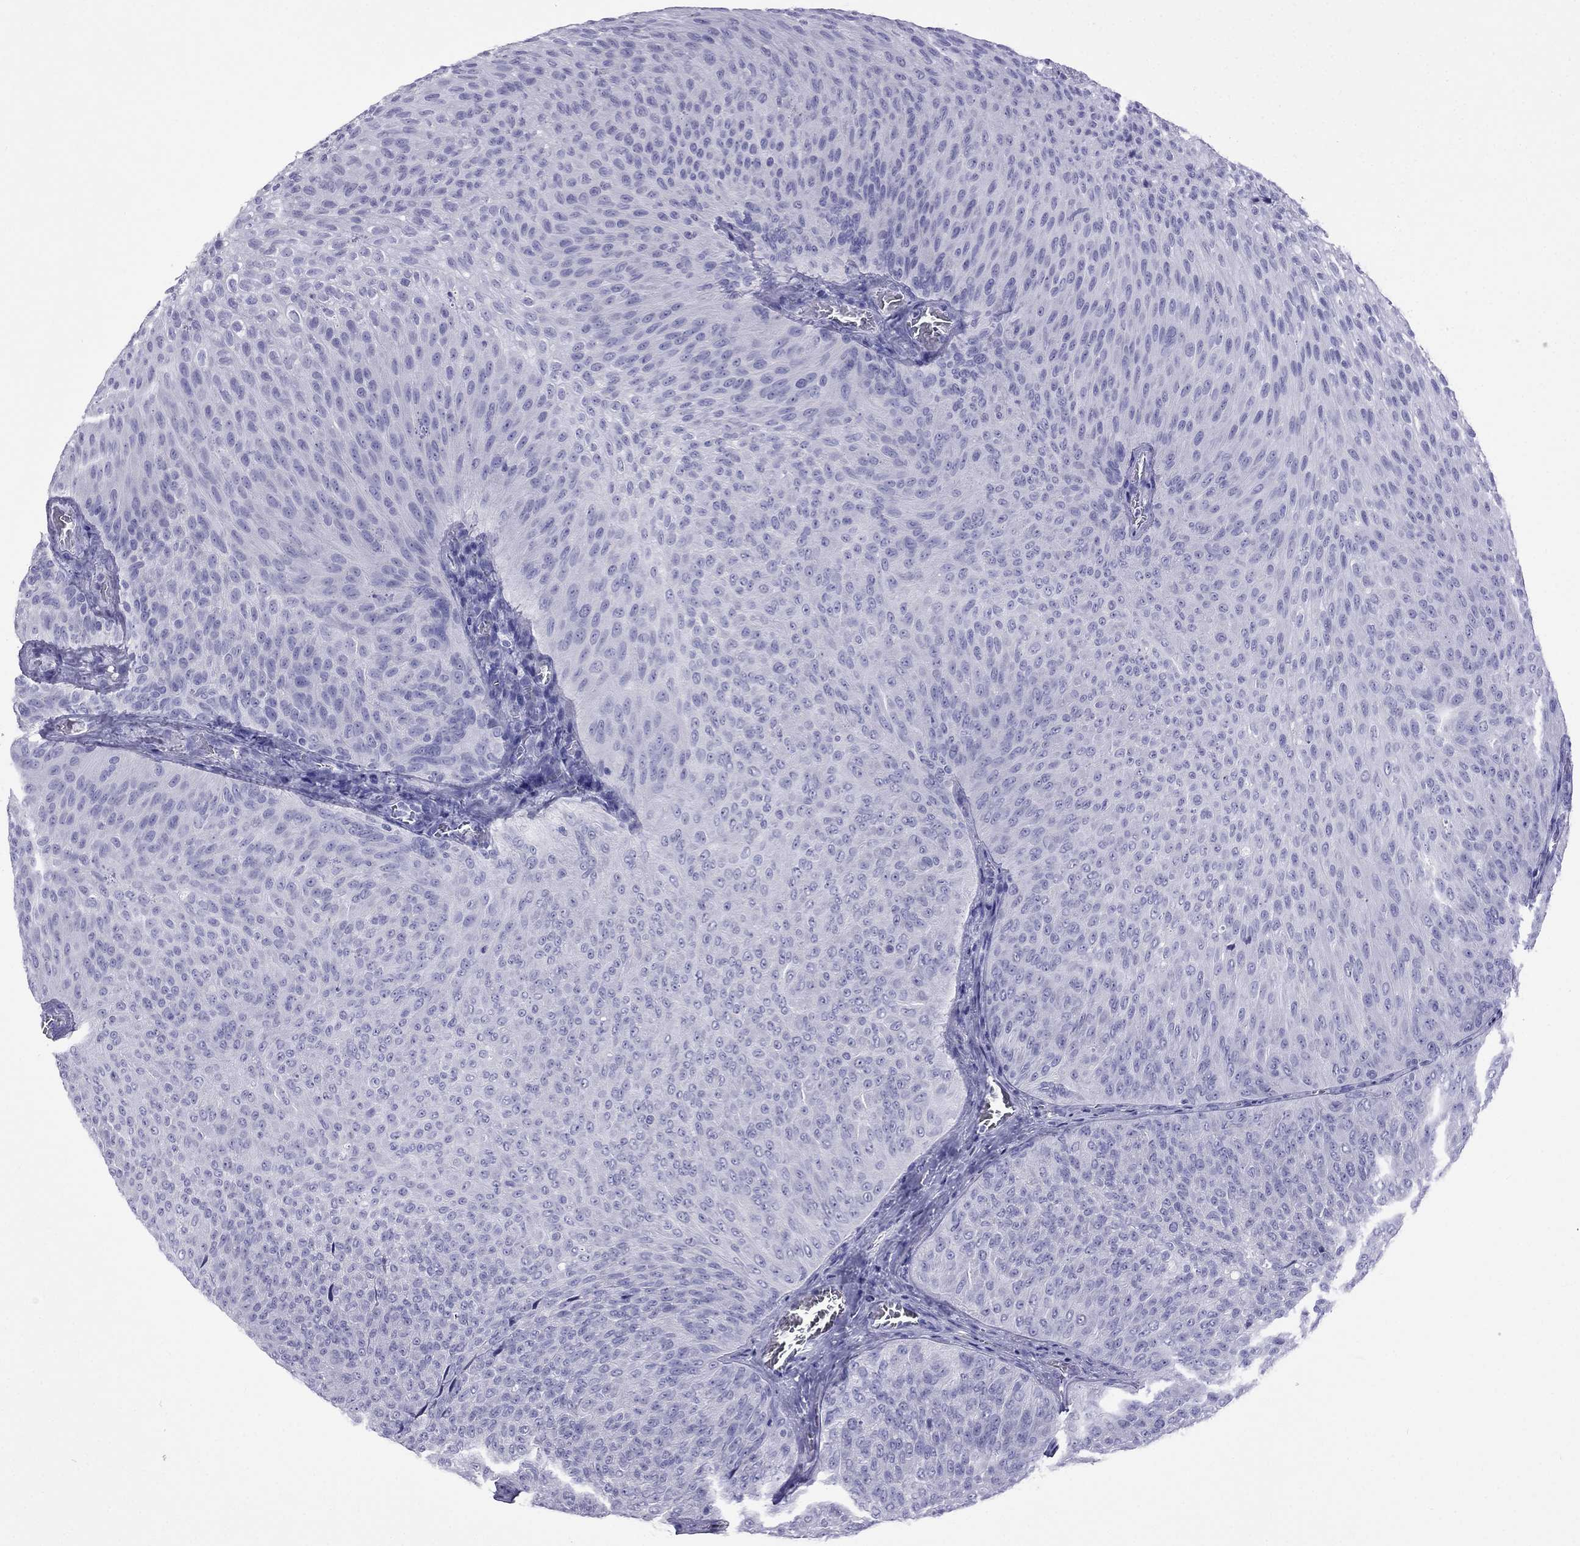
{"staining": {"intensity": "negative", "quantity": "none", "location": "none"}, "tissue": "urothelial cancer", "cell_type": "Tumor cells", "image_type": "cancer", "snomed": [{"axis": "morphology", "description": "Urothelial carcinoma, Low grade"}, {"axis": "topography", "description": "Urinary bladder"}], "caption": "There is no significant staining in tumor cells of low-grade urothelial carcinoma.", "gene": "ARR3", "patient": {"sex": "male", "age": 78}}